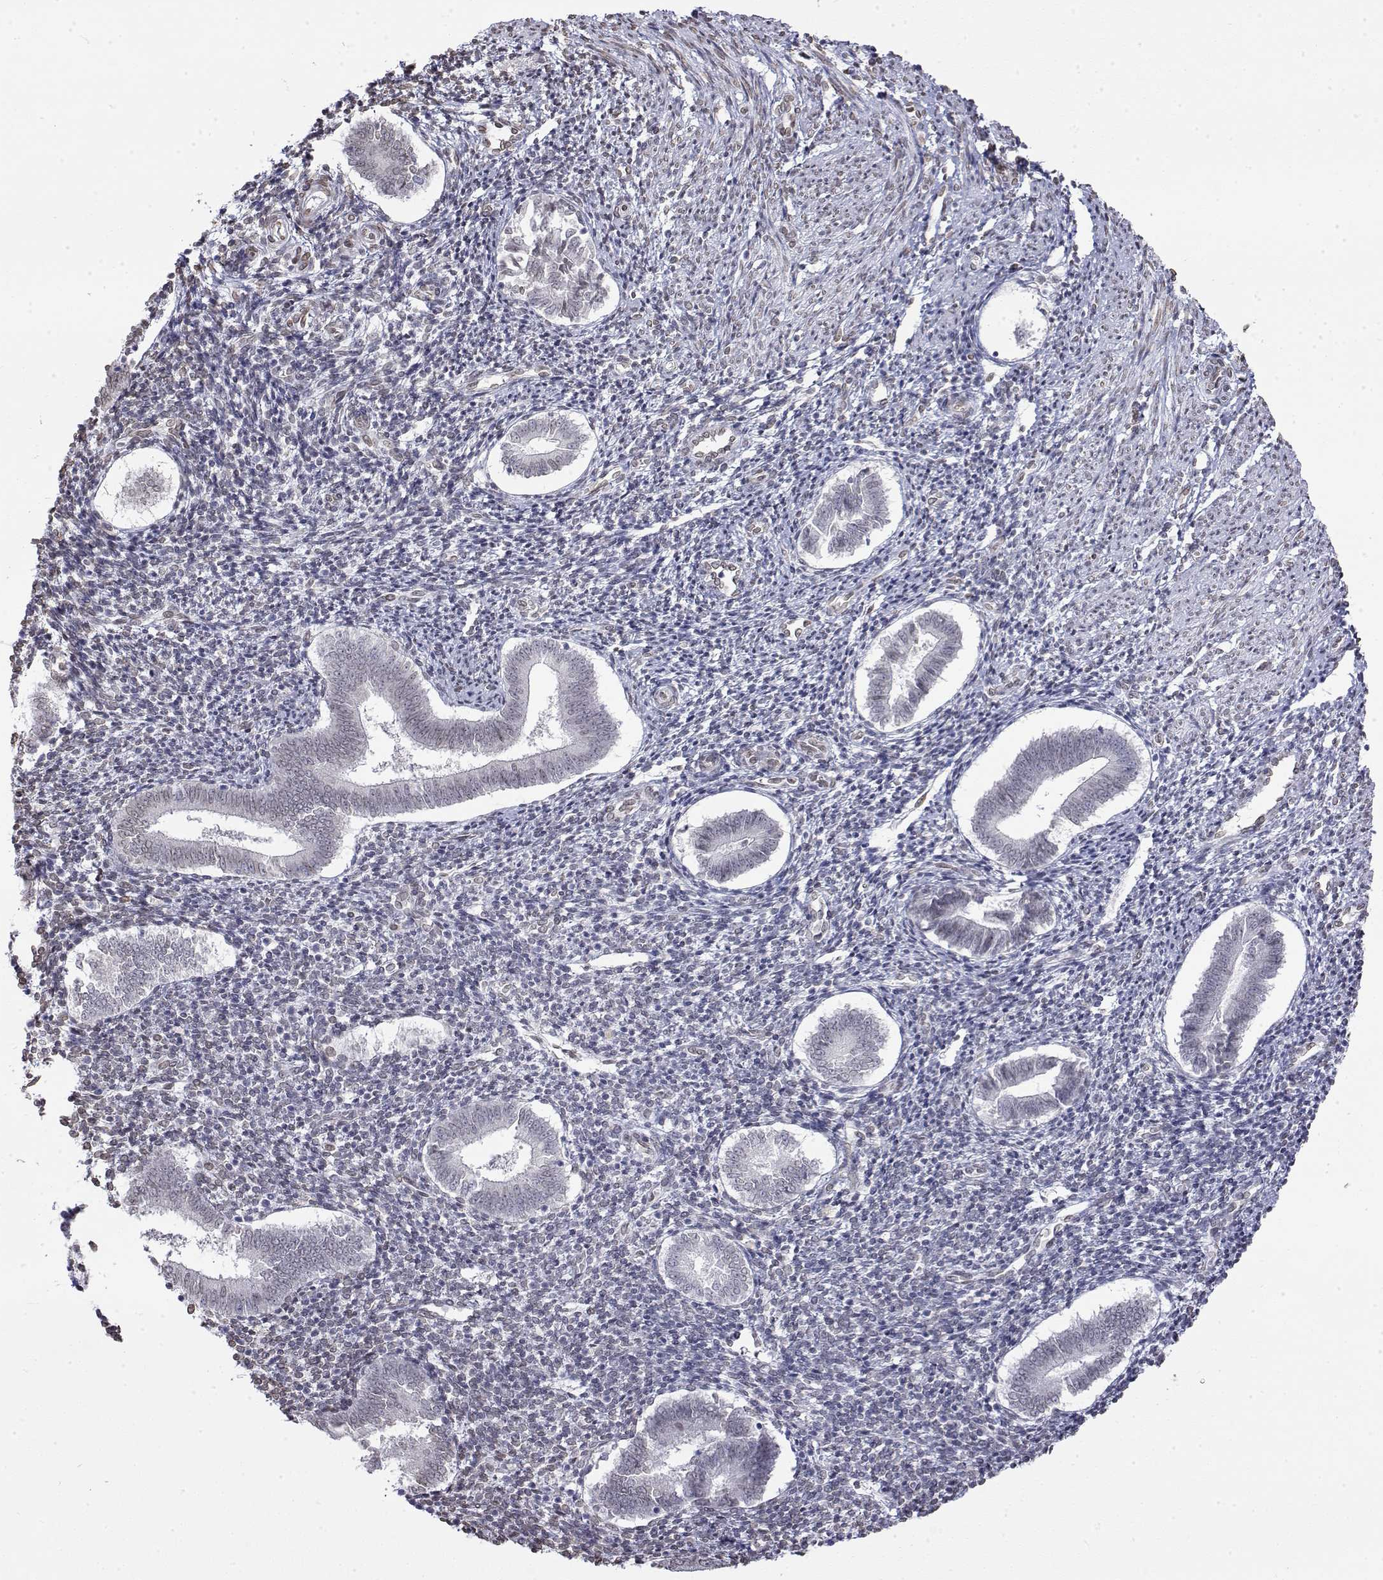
{"staining": {"intensity": "negative", "quantity": "none", "location": "none"}, "tissue": "endometrium", "cell_type": "Cells in endometrial stroma", "image_type": "normal", "snomed": [{"axis": "morphology", "description": "Normal tissue, NOS"}, {"axis": "topography", "description": "Endometrium"}], "caption": "Photomicrograph shows no protein staining in cells in endometrial stroma of unremarkable endometrium.", "gene": "ZNF532", "patient": {"sex": "female", "age": 25}}